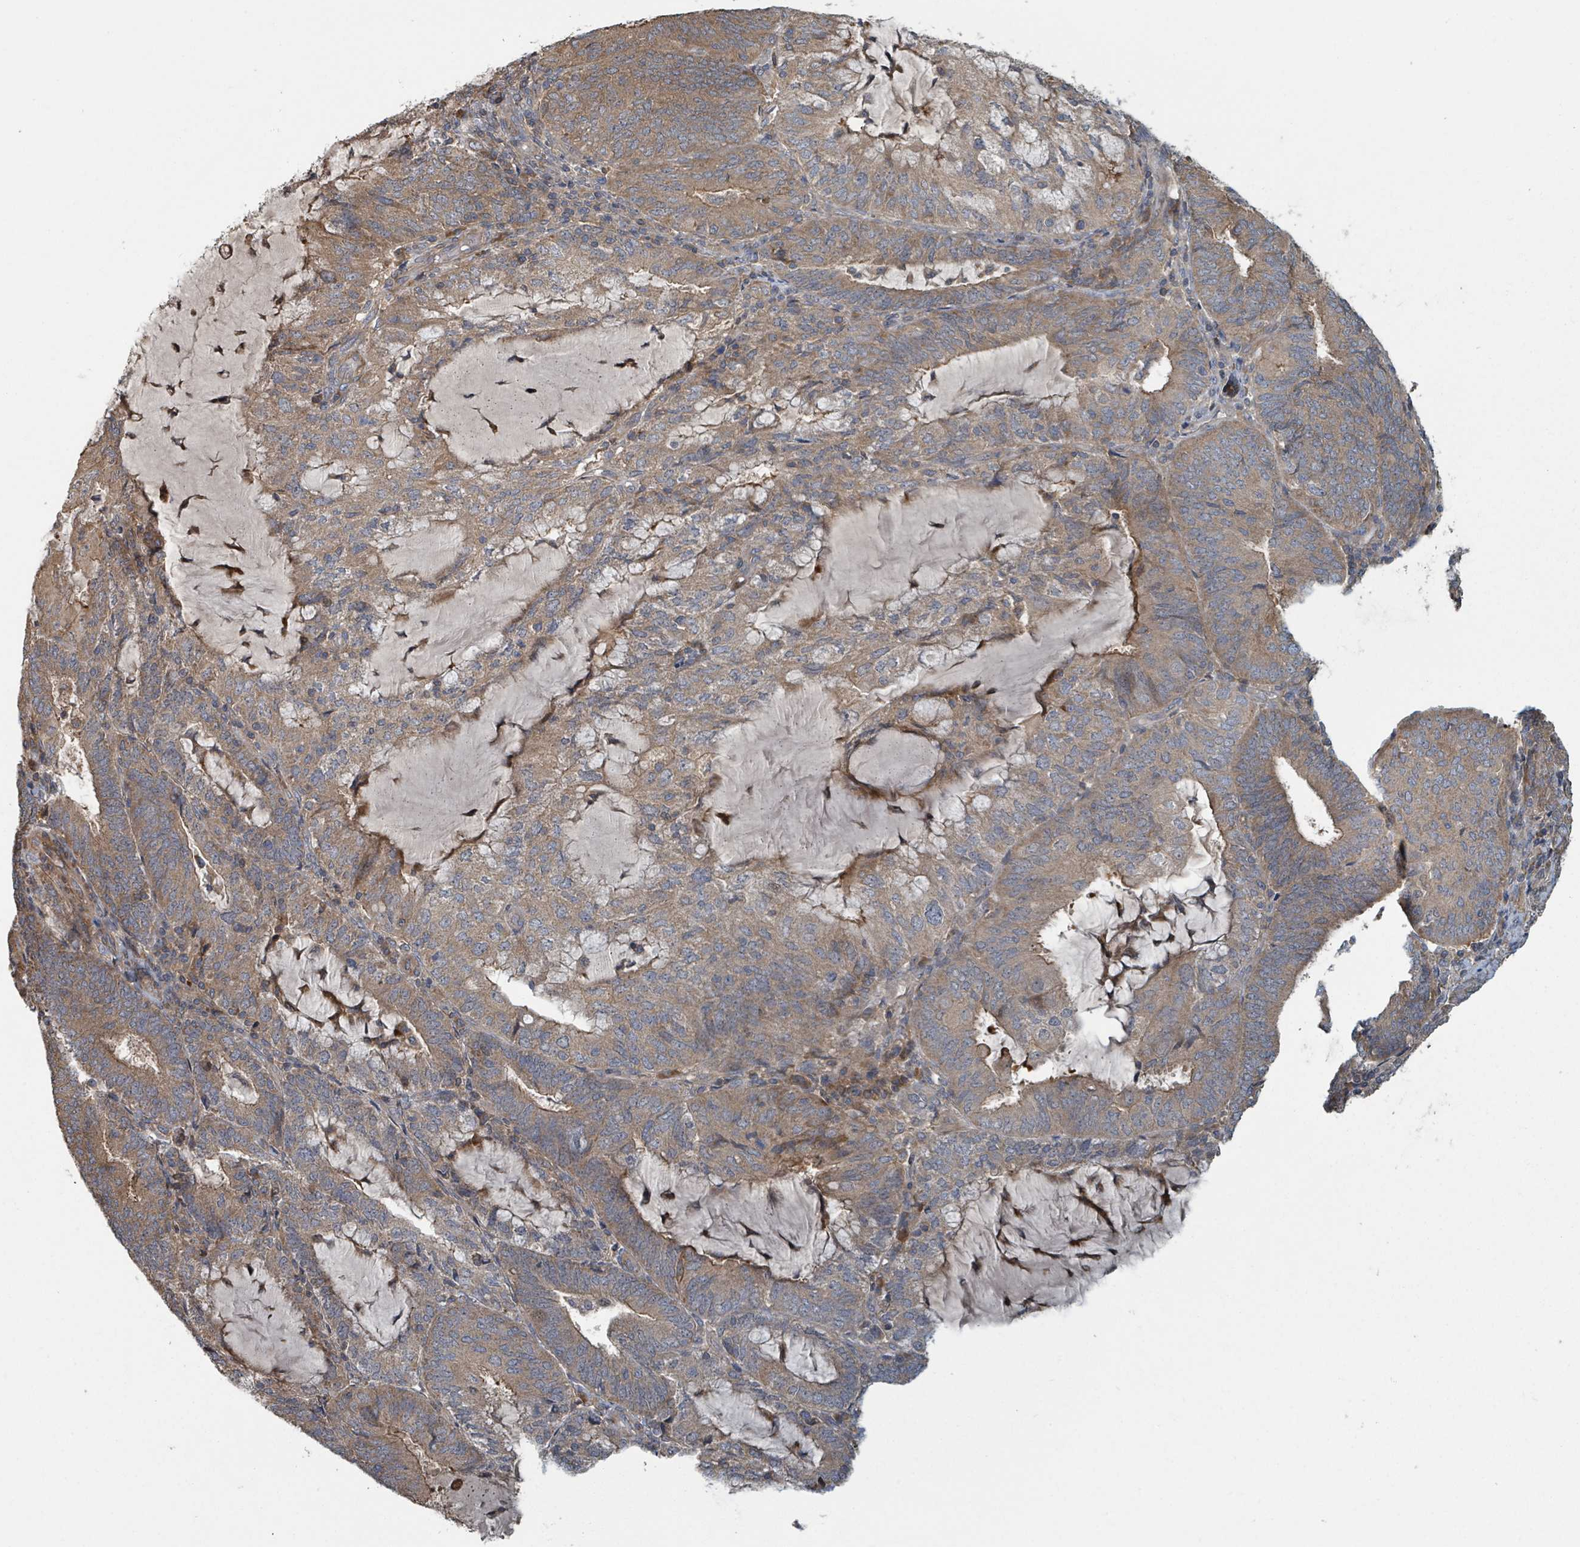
{"staining": {"intensity": "moderate", "quantity": "25%-75%", "location": "cytoplasmic/membranous"}, "tissue": "endometrial cancer", "cell_type": "Tumor cells", "image_type": "cancer", "snomed": [{"axis": "morphology", "description": "Adenocarcinoma, NOS"}, {"axis": "topography", "description": "Endometrium"}], "caption": "Immunohistochemical staining of endometrial adenocarcinoma reveals medium levels of moderate cytoplasmic/membranous staining in about 25%-75% of tumor cells.", "gene": "DPM1", "patient": {"sex": "female", "age": 81}}